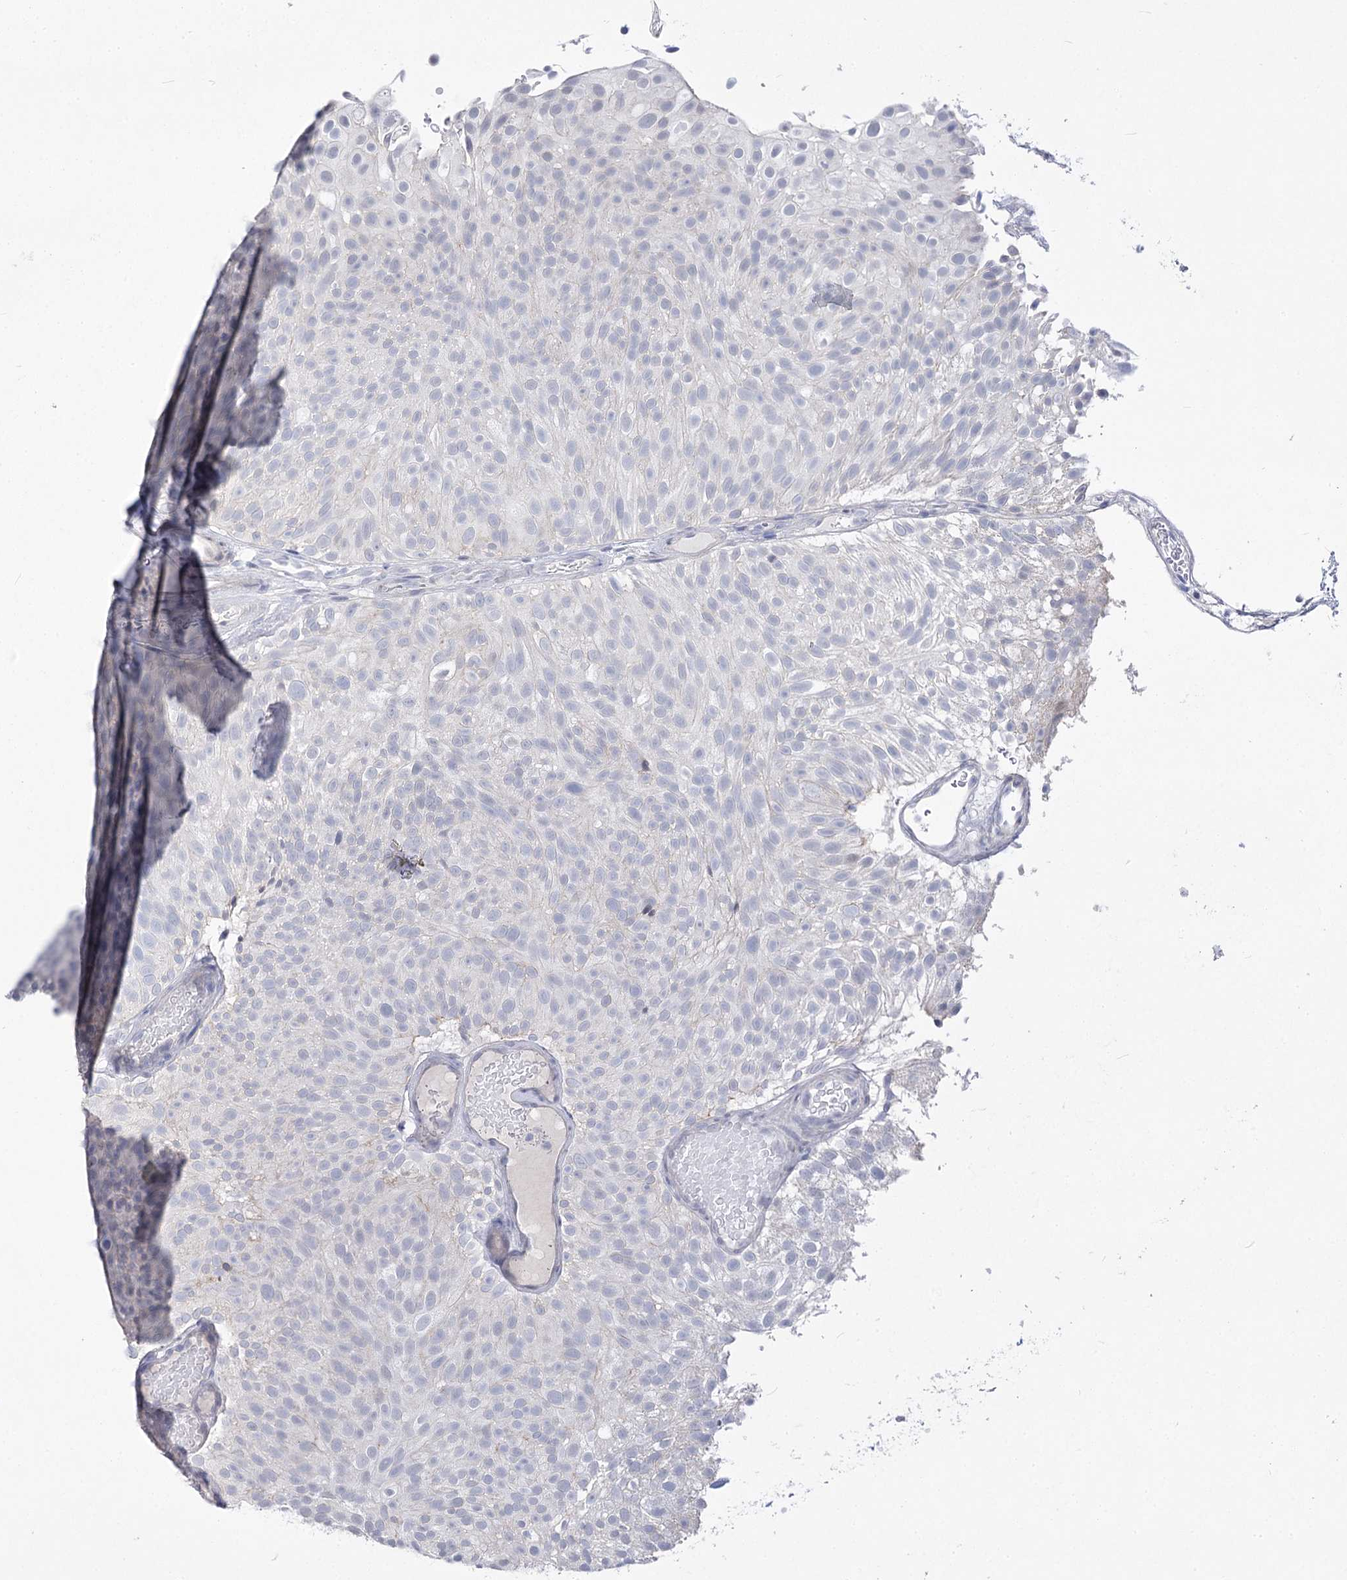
{"staining": {"intensity": "negative", "quantity": "none", "location": "none"}, "tissue": "urothelial cancer", "cell_type": "Tumor cells", "image_type": "cancer", "snomed": [{"axis": "morphology", "description": "Urothelial carcinoma, Low grade"}, {"axis": "topography", "description": "Urinary bladder"}], "caption": "Tumor cells show no significant expression in urothelial carcinoma (low-grade).", "gene": "ATP10B", "patient": {"sex": "male", "age": 78}}